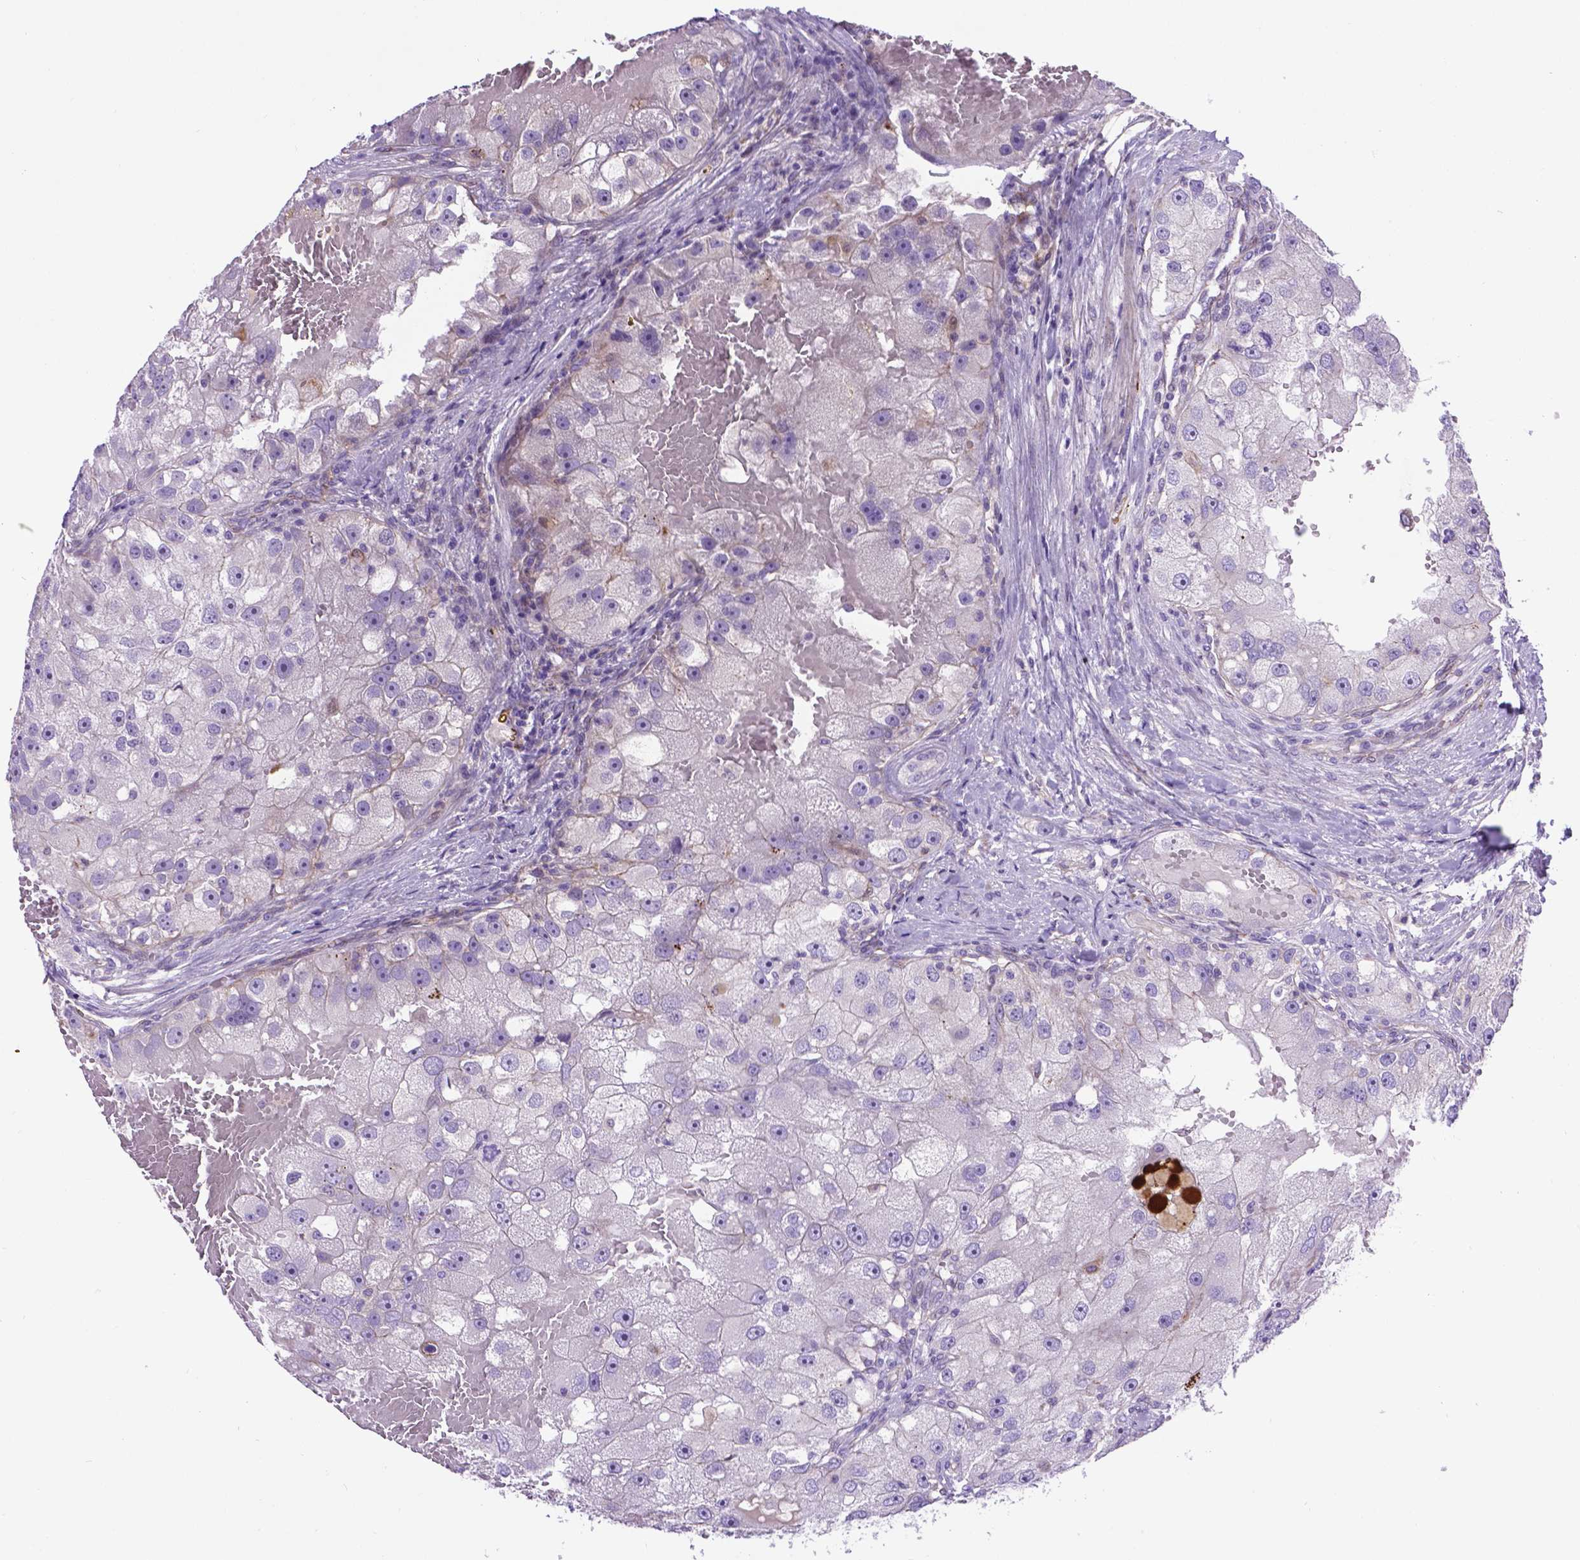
{"staining": {"intensity": "negative", "quantity": "none", "location": "none"}, "tissue": "renal cancer", "cell_type": "Tumor cells", "image_type": "cancer", "snomed": [{"axis": "morphology", "description": "Adenocarcinoma, NOS"}, {"axis": "topography", "description": "Kidney"}], "caption": "IHC of renal cancer exhibits no expression in tumor cells.", "gene": "CCER2", "patient": {"sex": "male", "age": 63}}